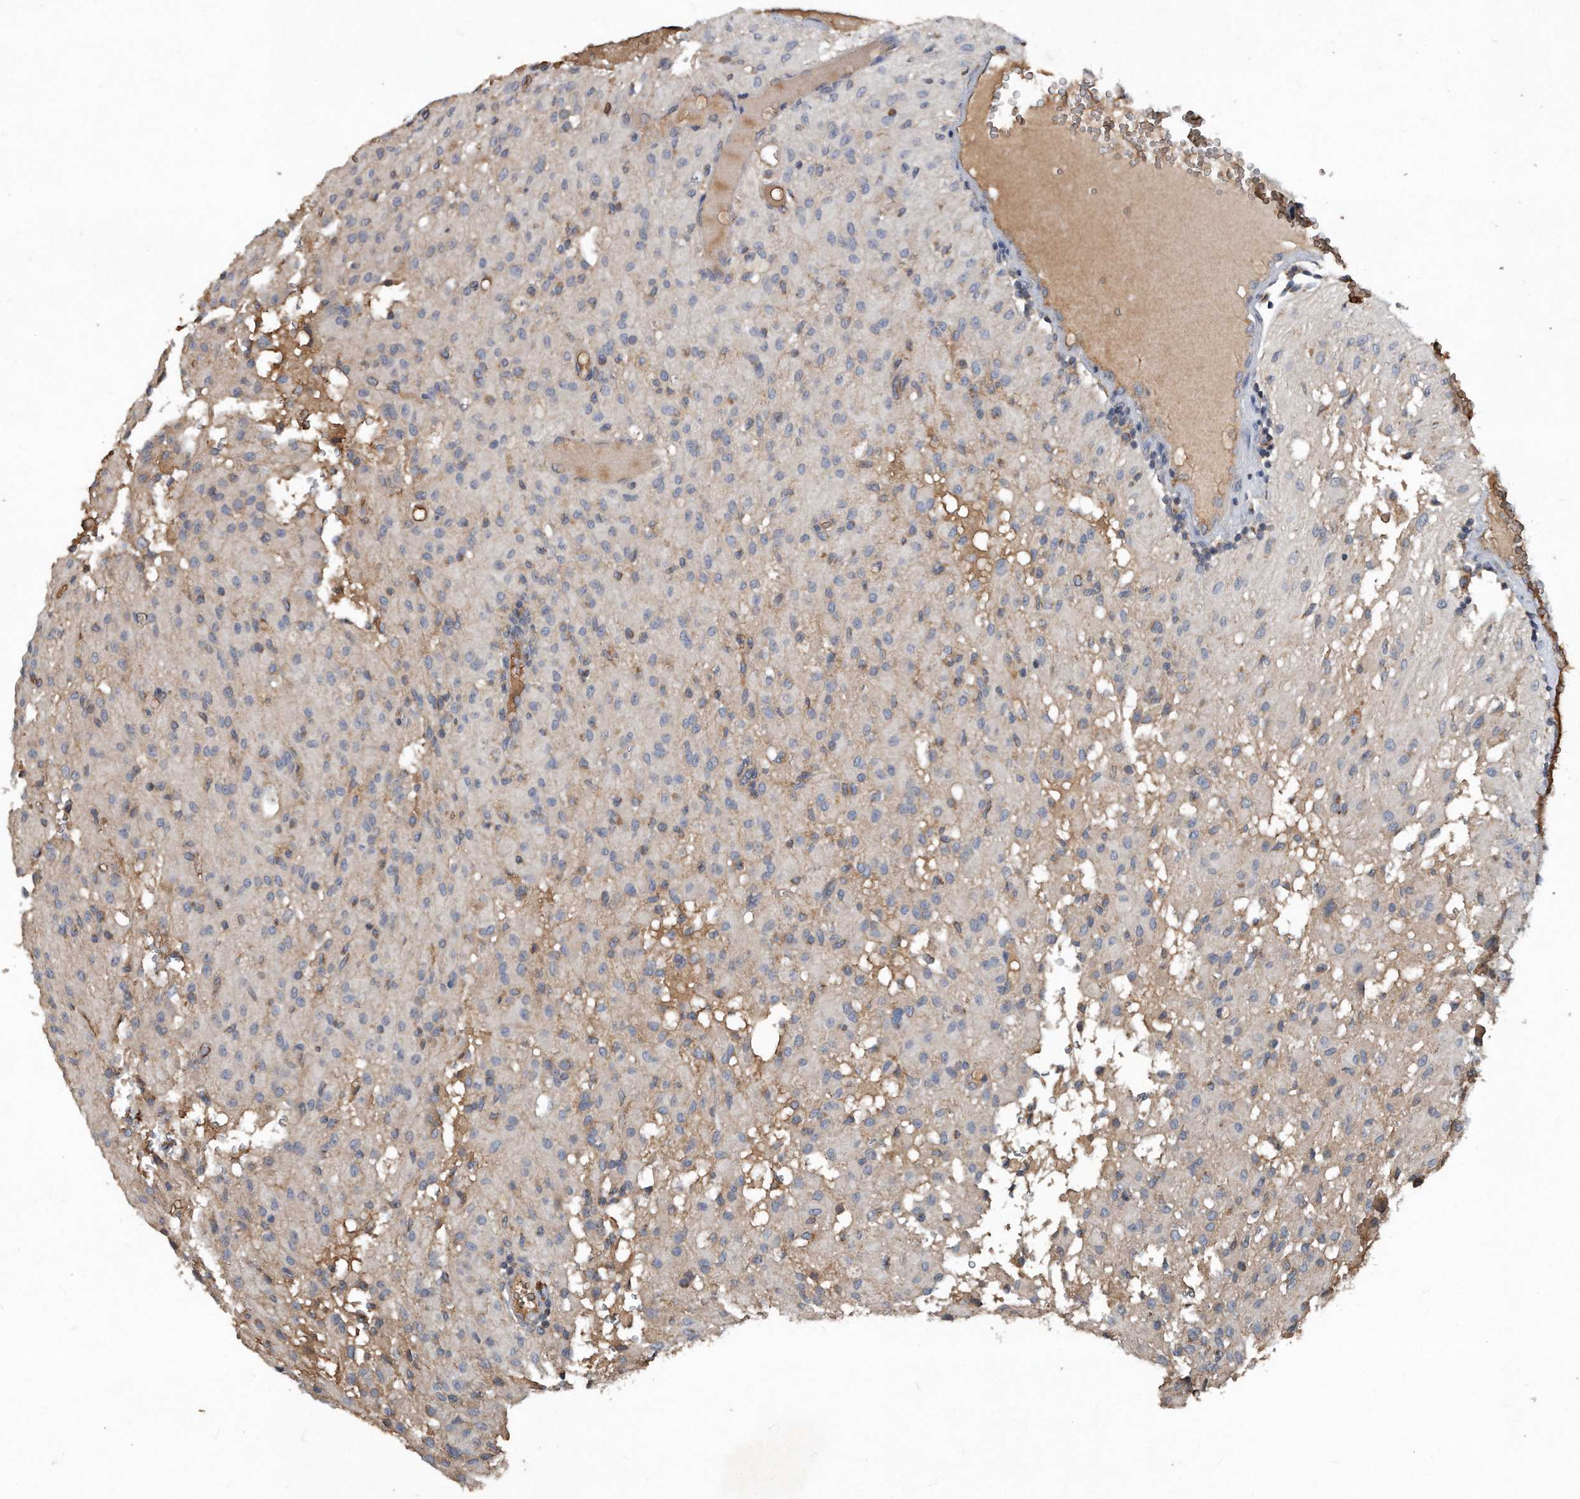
{"staining": {"intensity": "negative", "quantity": "none", "location": "none"}, "tissue": "glioma", "cell_type": "Tumor cells", "image_type": "cancer", "snomed": [{"axis": "morphology", "description": "Glioma, malignant, High grade"}, {"axis": "topography", "description": "Brain"}], "caption": "Photomicrograph shows no protein positivity in tumor cells of high-grade glioma (malignant) tissue.", "gene": "SDHA", "patient": {"sex": "female", "age": 59}}